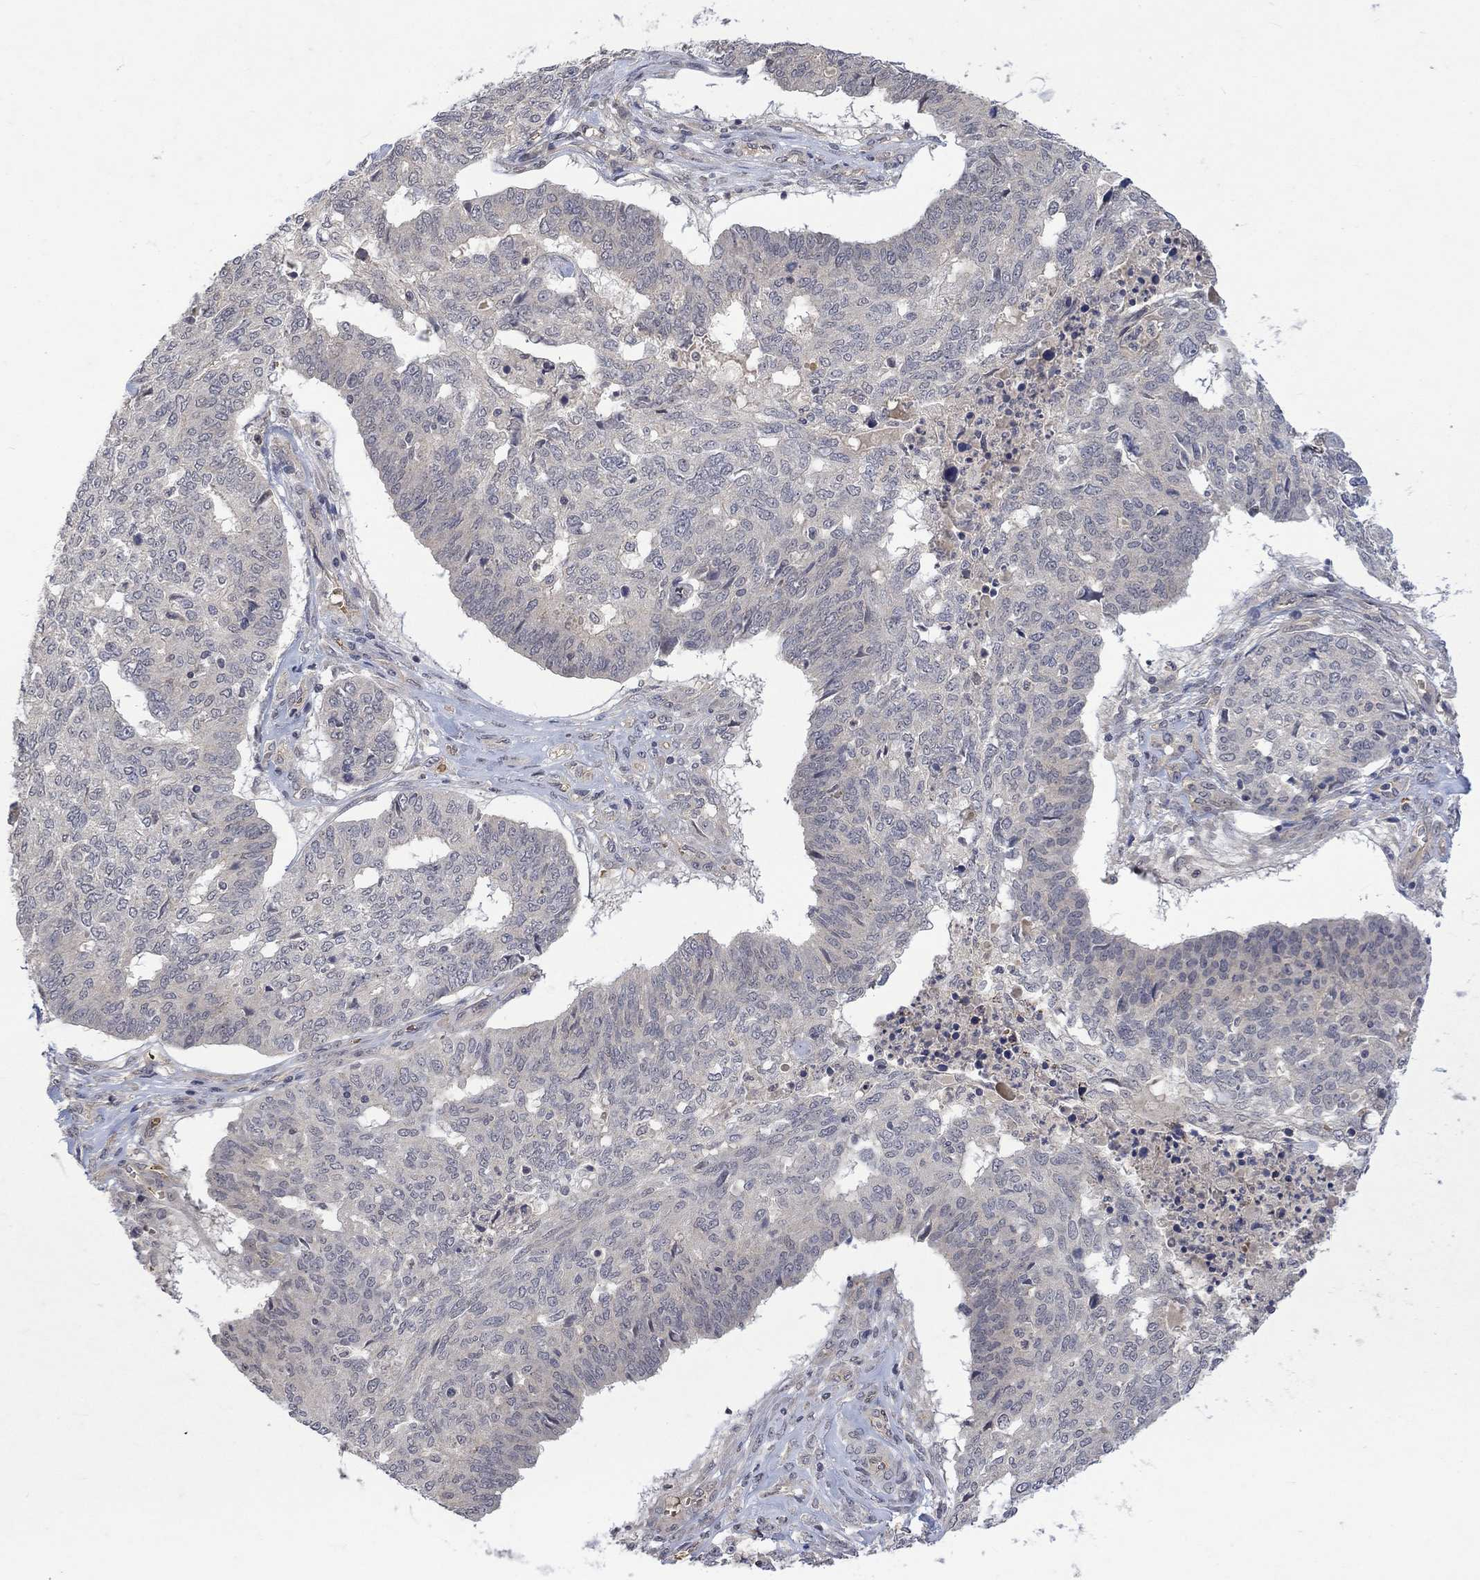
{"staining": {"intensity": "negative", "quantity": "none", "location": "none"}, "tissue": "ovarian cancer", "cell_type": "Tumor cells", "image_type": "cancer", "snomed": [{"axis": "morphology", "description": "Cystadenocarcinoma, serous, NOS"}, {"axis": "topography", "description": "Ovary"}], "caption": "Immunohistochemistry image of neoplastic tissue: human ovarian cancer (serous cystadenocarcinoma) stained with DAB shows no significant protein staining in tumor cells.", "gene": "GRIN2D", "patient": {"sex": "female", "age": 67}}